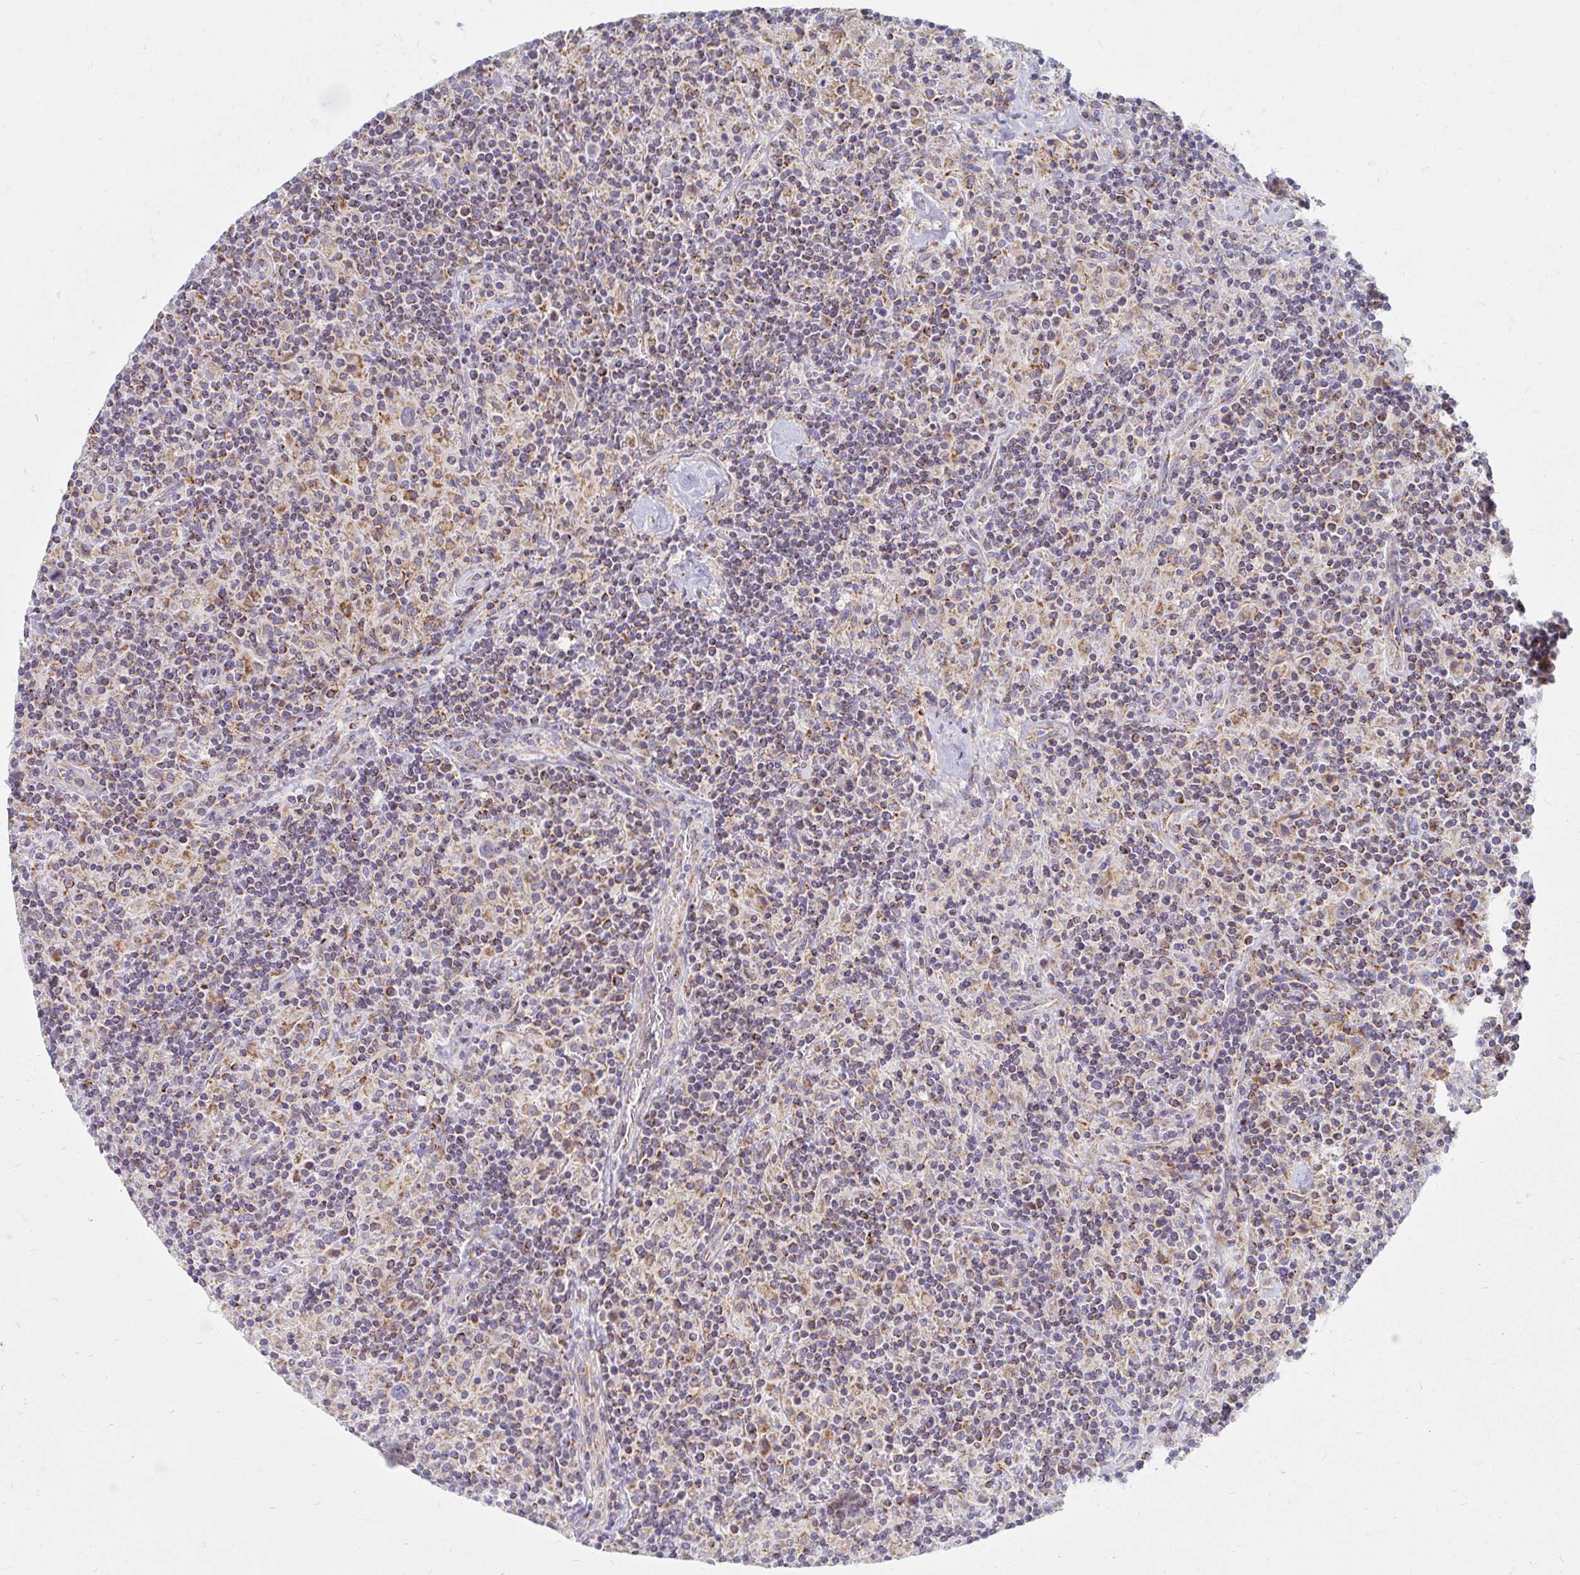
{"staining": {"intensity": "moderate", "quantity": "25%-75%", "location": "cytoplasmic/membranous"}, "tissue": "lymphoma", "cell_type": "Tumor cells", "image_type": "cancer", "snomed": [{"axis": "morphology", "description": "Hodgkin's disease, NOS"}, {"axis": "topography", "description": "Lymph node"}], "caption": "The photomicrograph shows a brown stain indicating the presence of a protein in the cytoplasmic/membranous of tumor cells in lymphoma. (brown staining indicates protein expression, while blue staining denotes nuclei).", "gene": "MAVS", "patient": {"sex": "male", "age": 70}}